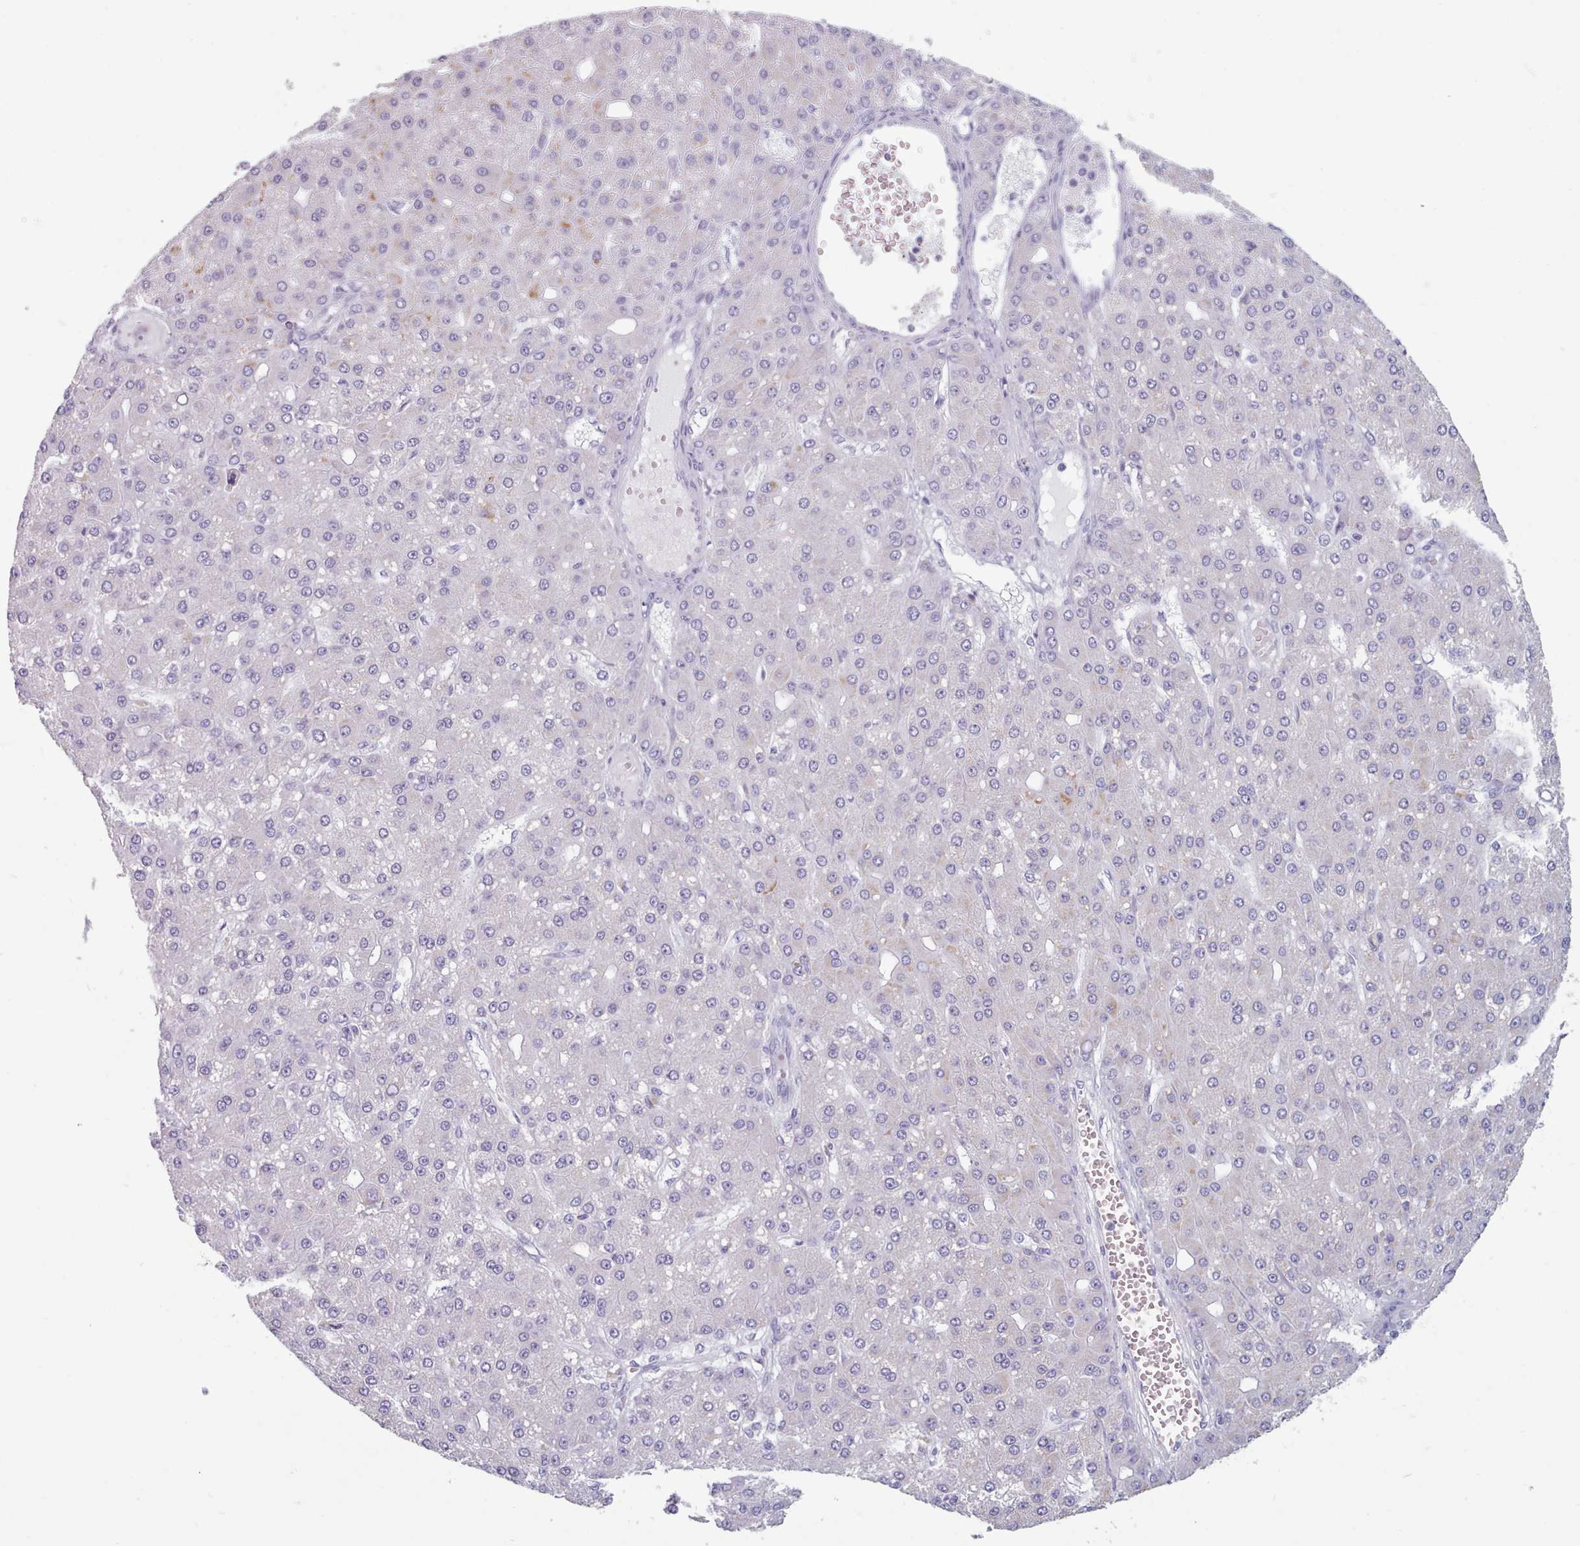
{"staining": {"intensity": "negative", "quantity": "none", "location": "none"}, "tissue": "liver cancer", "cell_type": "Tumor cells", "image_type": "cancer", "snomed": [{"axis": "morphology", "description": "Carcinoma, Hepatocellular, NOS"}, {"axis": "topography", "description": "Liver"}], "caption": "Tumor cells show no significant expression in liver cancer (hepatocellular carcinoma). The staining was performed using DAB (3,3'-diaminobenzidine) to visualize the protein expression in brown, while the nuclei were stained in blue with hematoxylin (Magnification: 20x).", "gene": "FAM170B", "patient": {"sex": "male", "age": 67}}